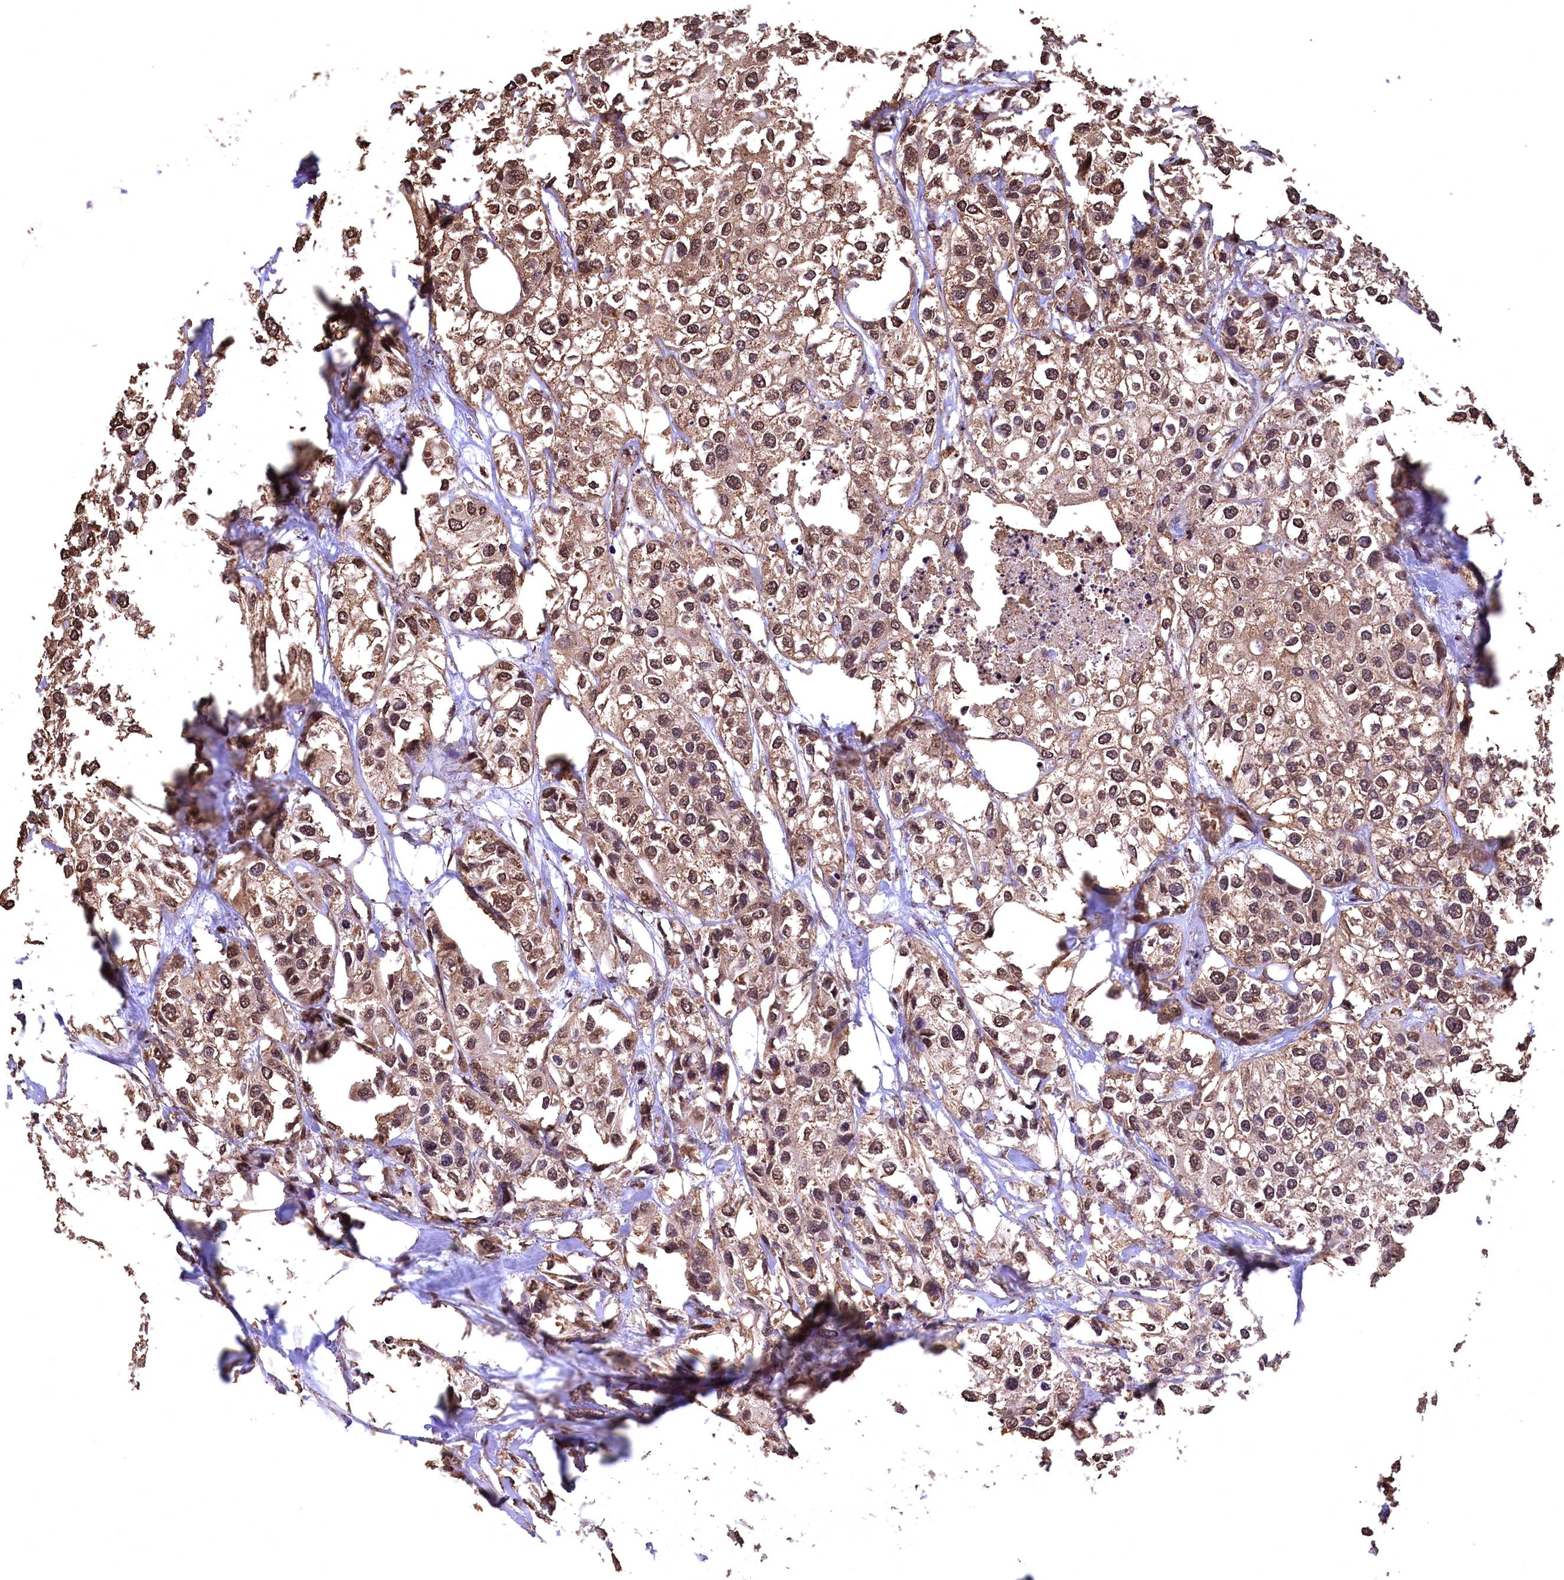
{"staining": {"intensity": "weak", "quantity": ">75%", "location": "cytoplasmic/membranous,nuclear"}, "tissue": "urothelial cancer", "cell_type": "Tumor cells", "image_type": "cancer", "snomed": [{"axis": "morphology", "description": "Urothelial carcinoma, High grade"}, {"axis": "topography", "description": "Urinary bladder"}], "caption": "Protein analysis of high-grade urothelial carcinoma tissue demonstrates weak cytoplasmic/membranous and nuclear positivity in about >75% of tumor cells.", "gene": "CEP57L1", "patient": {"sex": "male", "age": 64}}